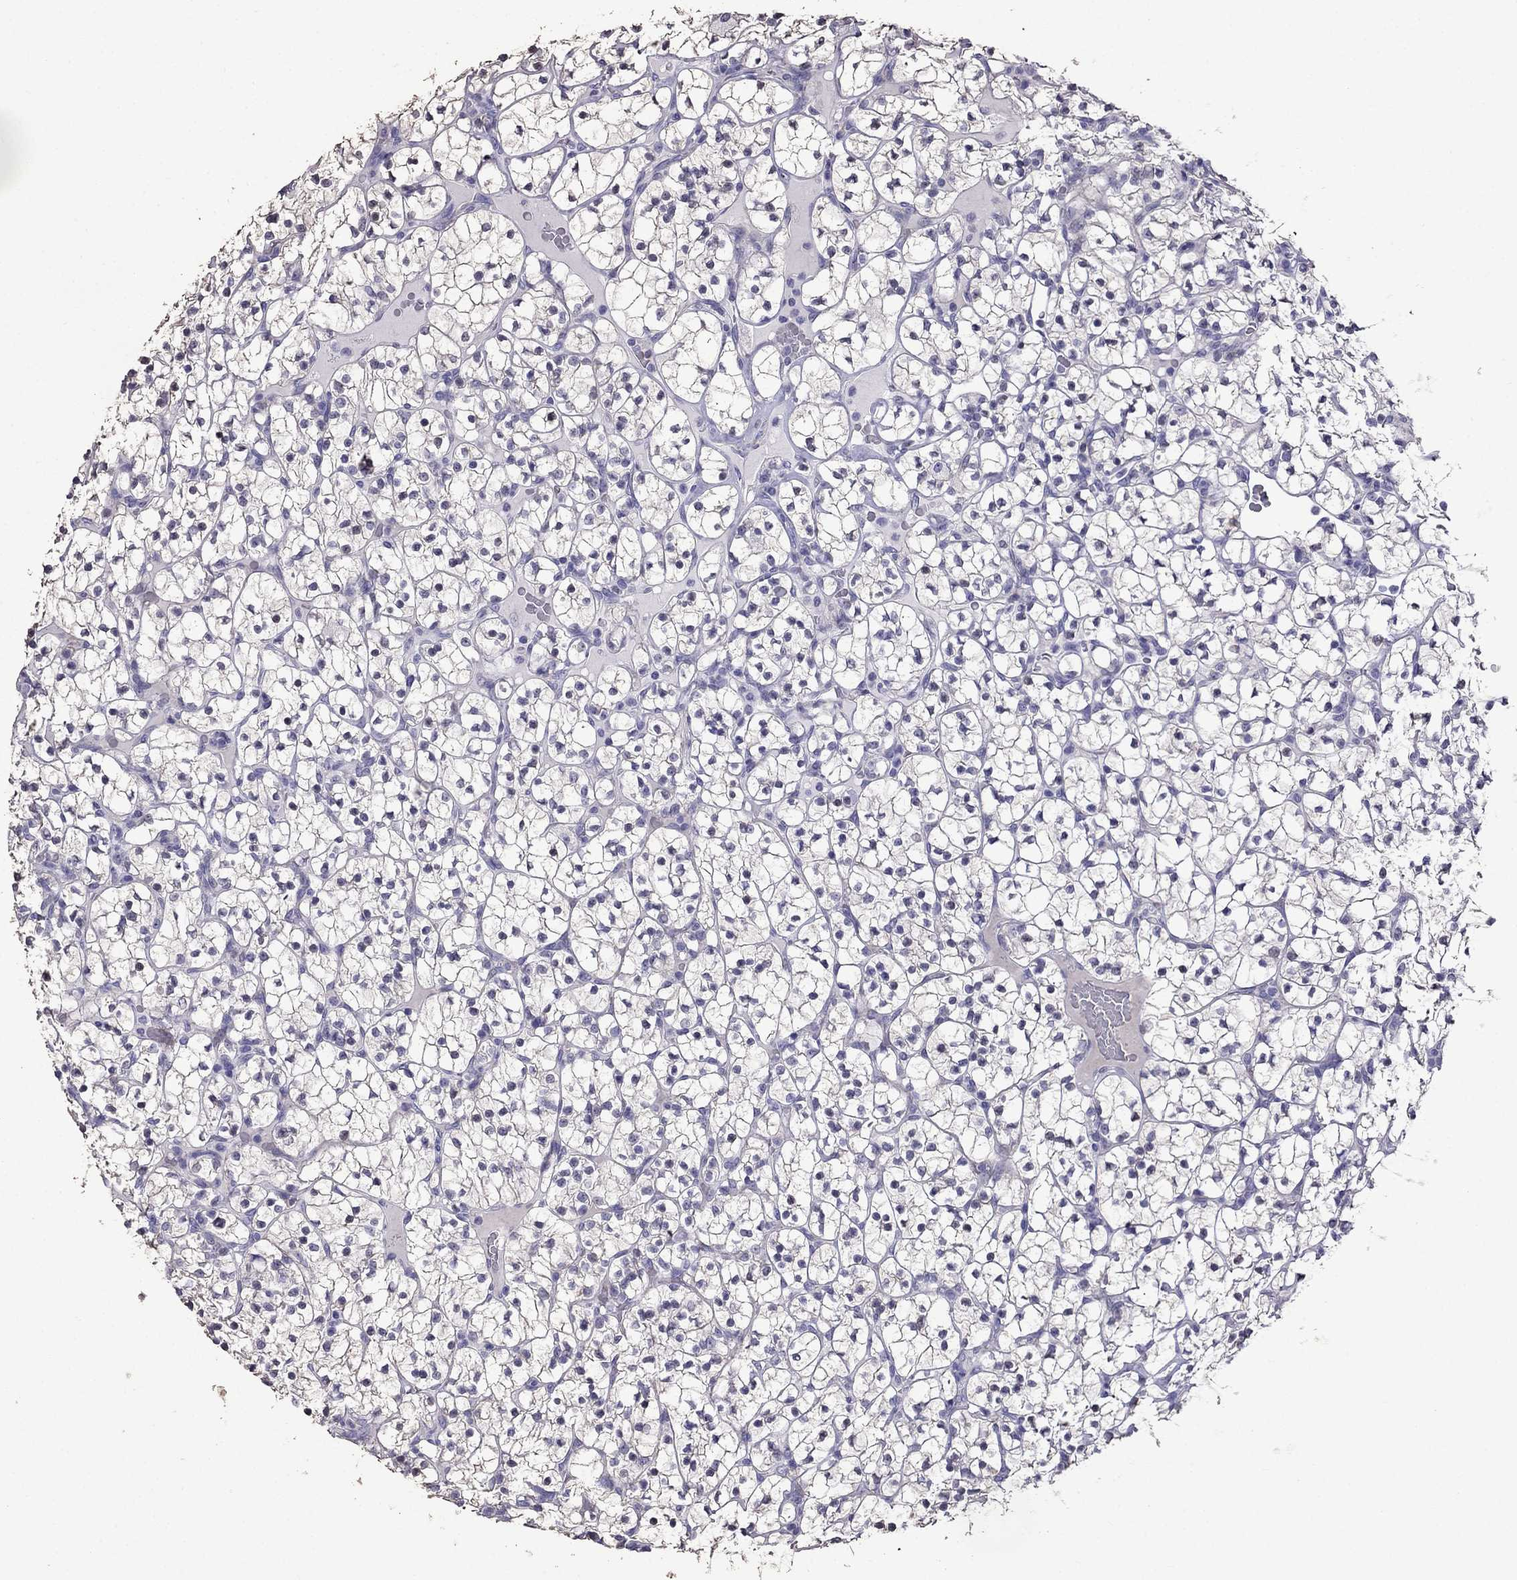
{"staining": {"intensity": "negative", "quantity": "none", "location": "none"}, "tissue": "renal cancer", "cell_type": "Tumor cells", "image_type": "cancer", "snomed": [{"axis": "morphology", "description": "Adenocarcinoma, NOS"}, {"axis": "topography", "description": "Kidney"}], "caption": "Immunohistochemistry (IHC) micrograph of human adenocarcinoma (renal) stained for a protein (brown), which demonstrates no expression in tumor cells.", "gene": "AK5", "patient": {"sex": "female", "age": 89}}